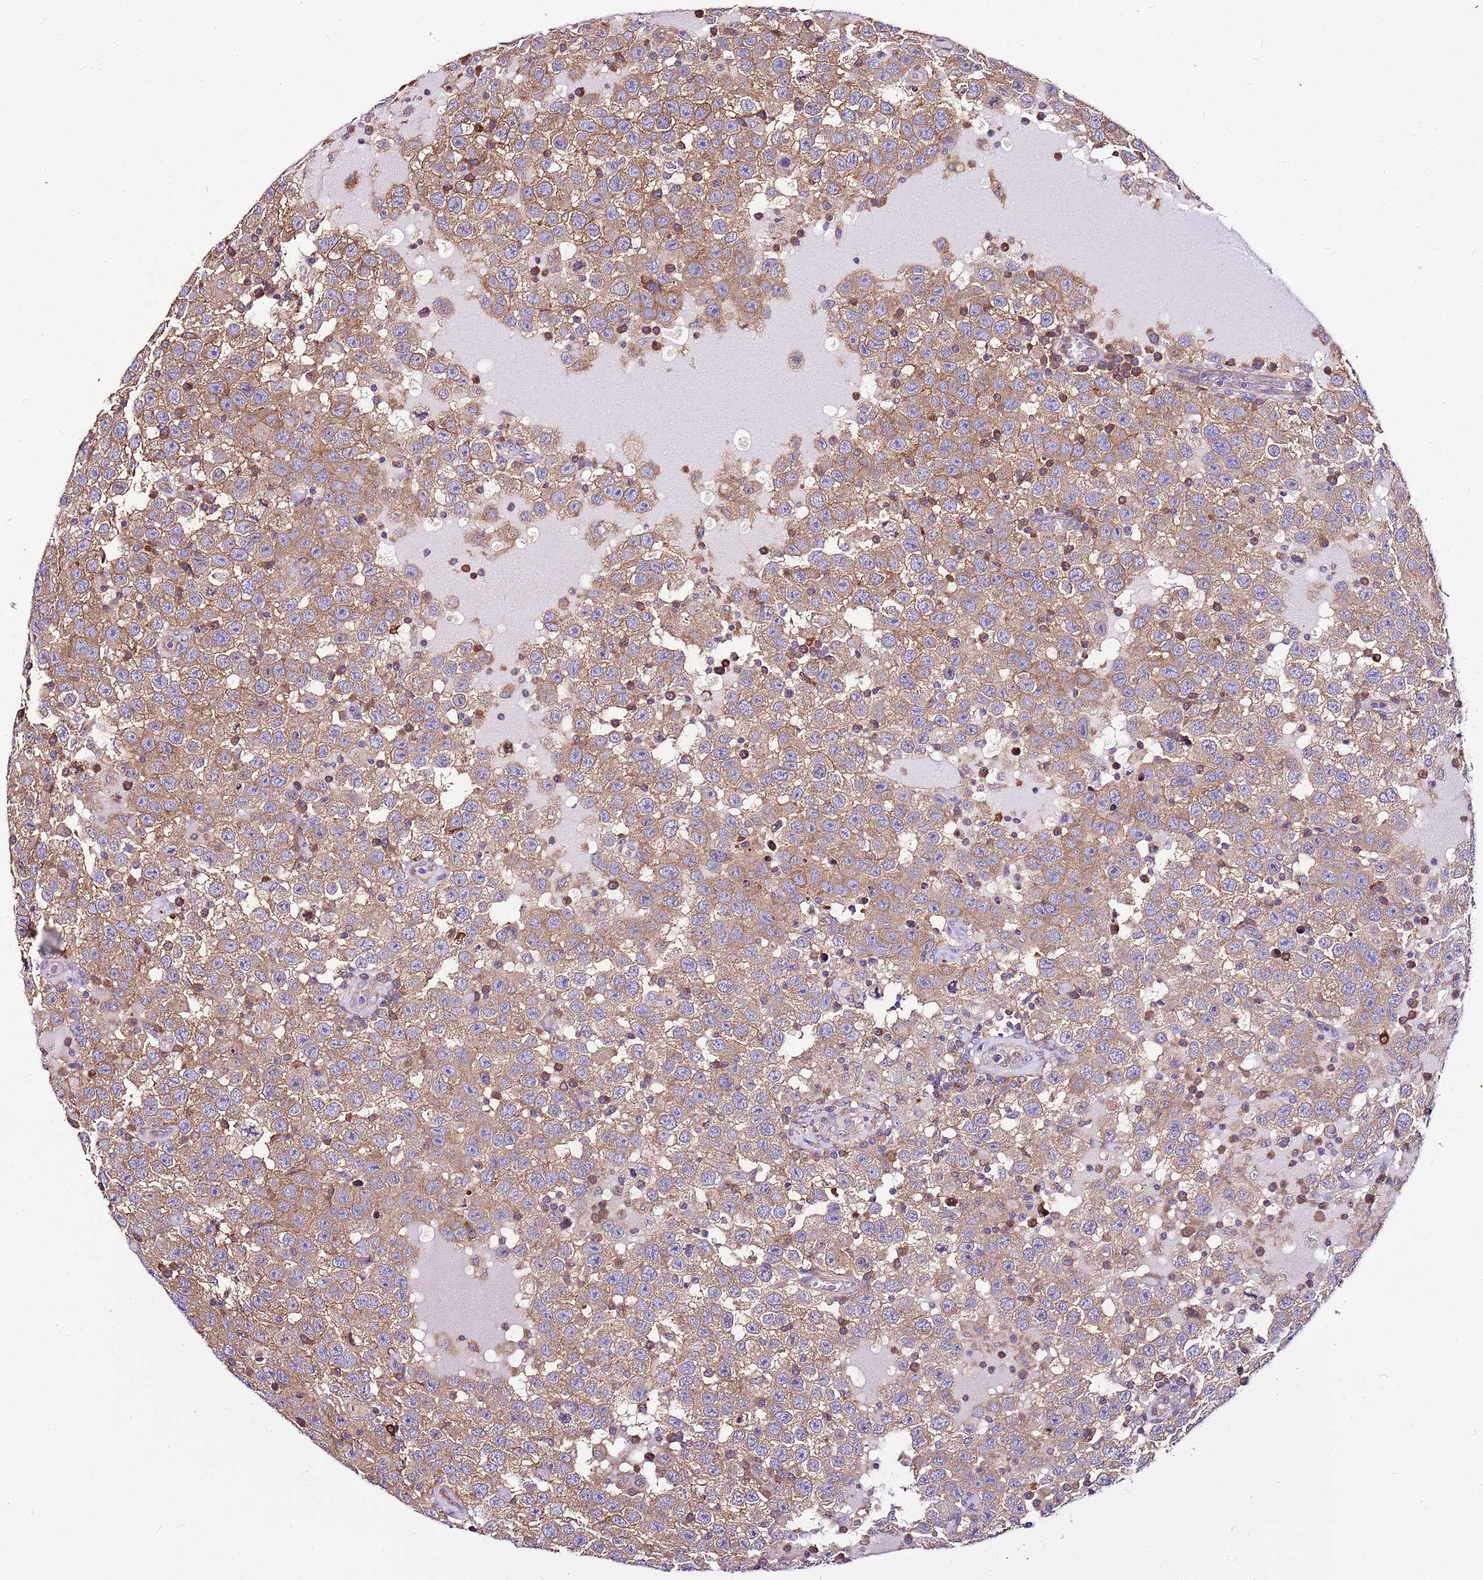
{"staining": {"intensity": "moderate", "quantity": ">75%", "location": "cytoplasmic/membranous"}, "tissue": "testis cancer", "cell_type": "Tumor cells", "image_type": "cancer", "snomed": [{"axis": "morphology", "description": "Seminoma, NOS"}, {"axis": "topography", "description": "Testis"}], "caption": "An IHC photomicrograph of neoplastic tissue is shown. Protein staining in brown highlights moderate cytoplasmic/membranous positivity in seminoma (testis) within tumor cells.", "gene": "ATXN2L", "patient": {"sex": "male", "age": 41}}